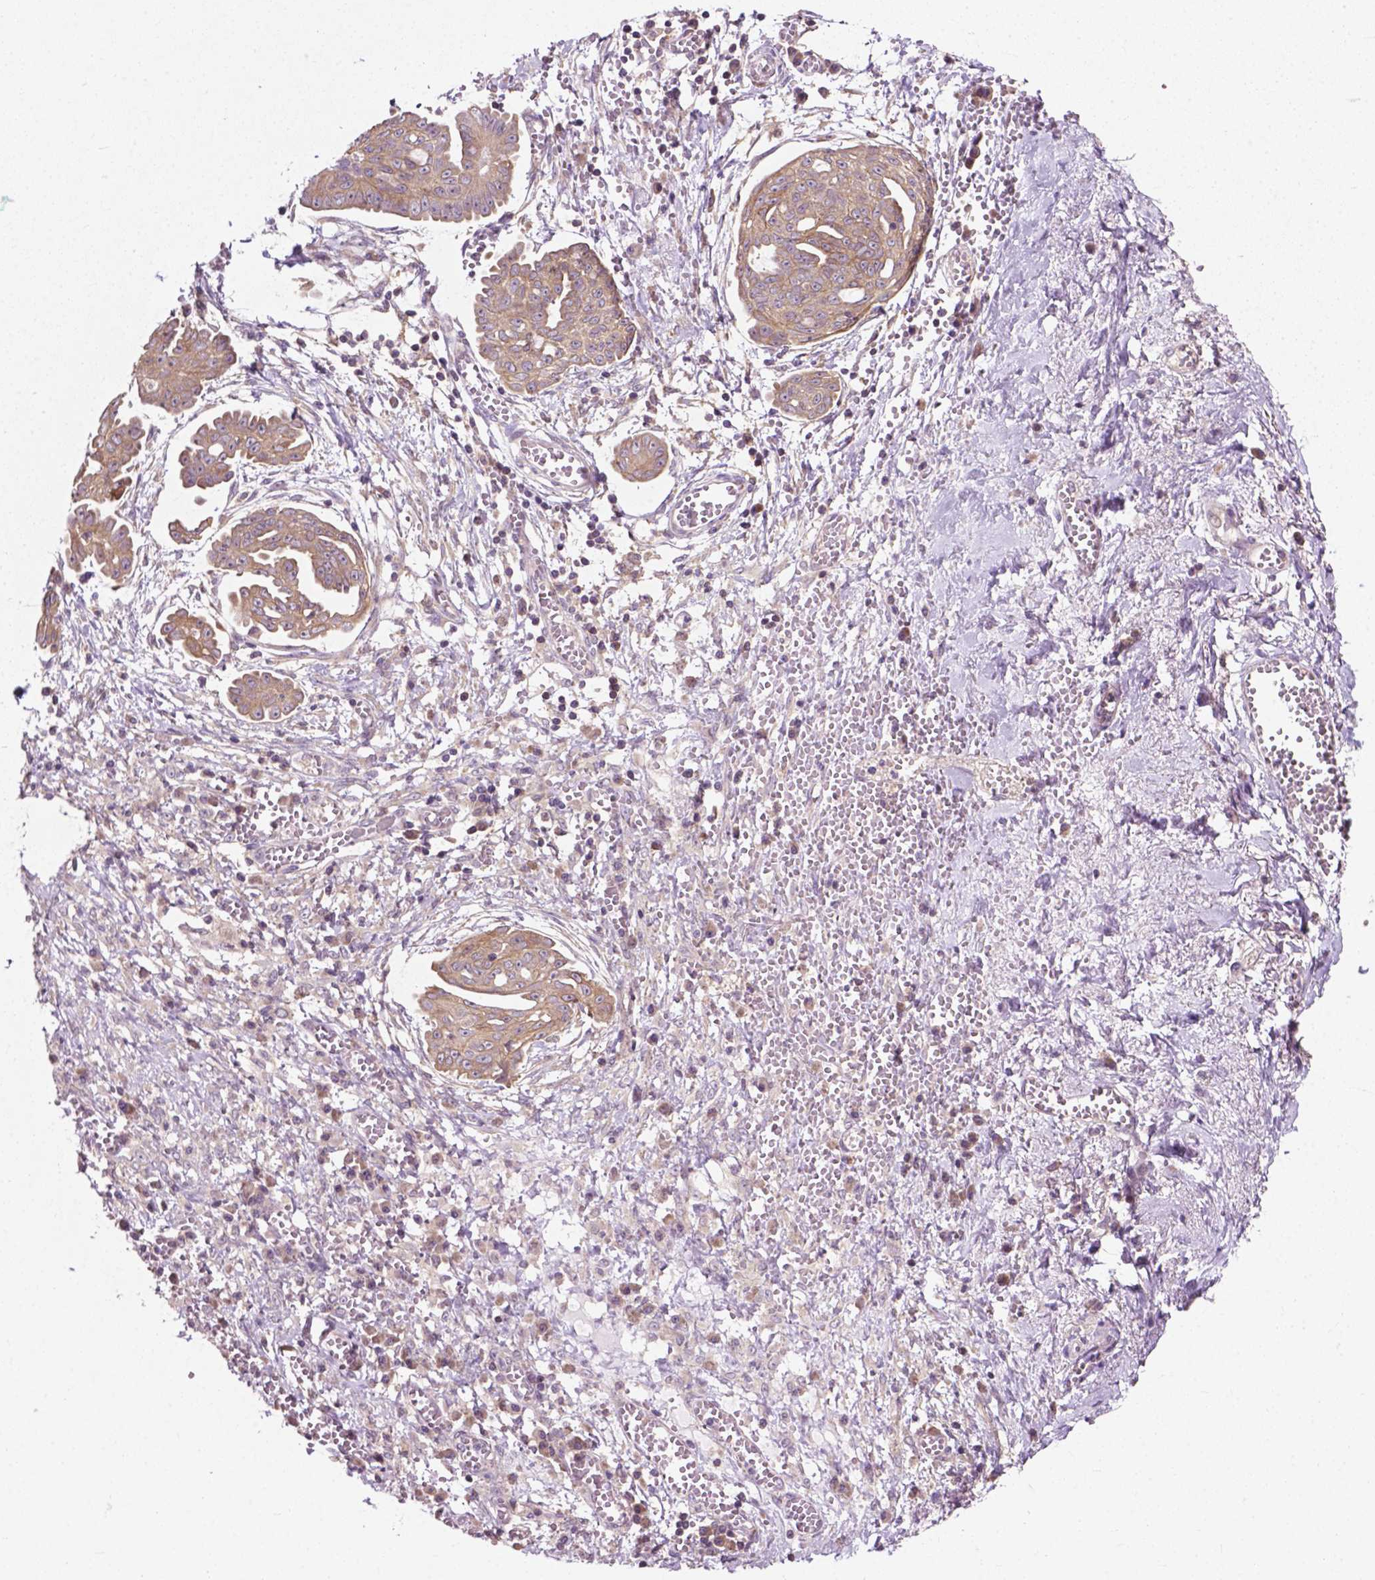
{"staining": {"intensity": "weak", "quantity": "25%-75%", "location": "cytoplasmic/membranous"}, "tissue": "ovarian cancer", "cell_type": "Tumor cells", "image_type": "cancer", "snomed": [{"axis": "morphology", "description": "Cystadenocarcinoma, serous, NOS"}, {"axis": "topography", "description": "Ovary"}], "caption": "Ovarian cancer (serous cystadenocarcinoma) stained for a protein displays weak cytoplasmic/membranous positivity in tumor cells.", "gene": "MZT1", "patient": {"sex": "female", "age": 71}}